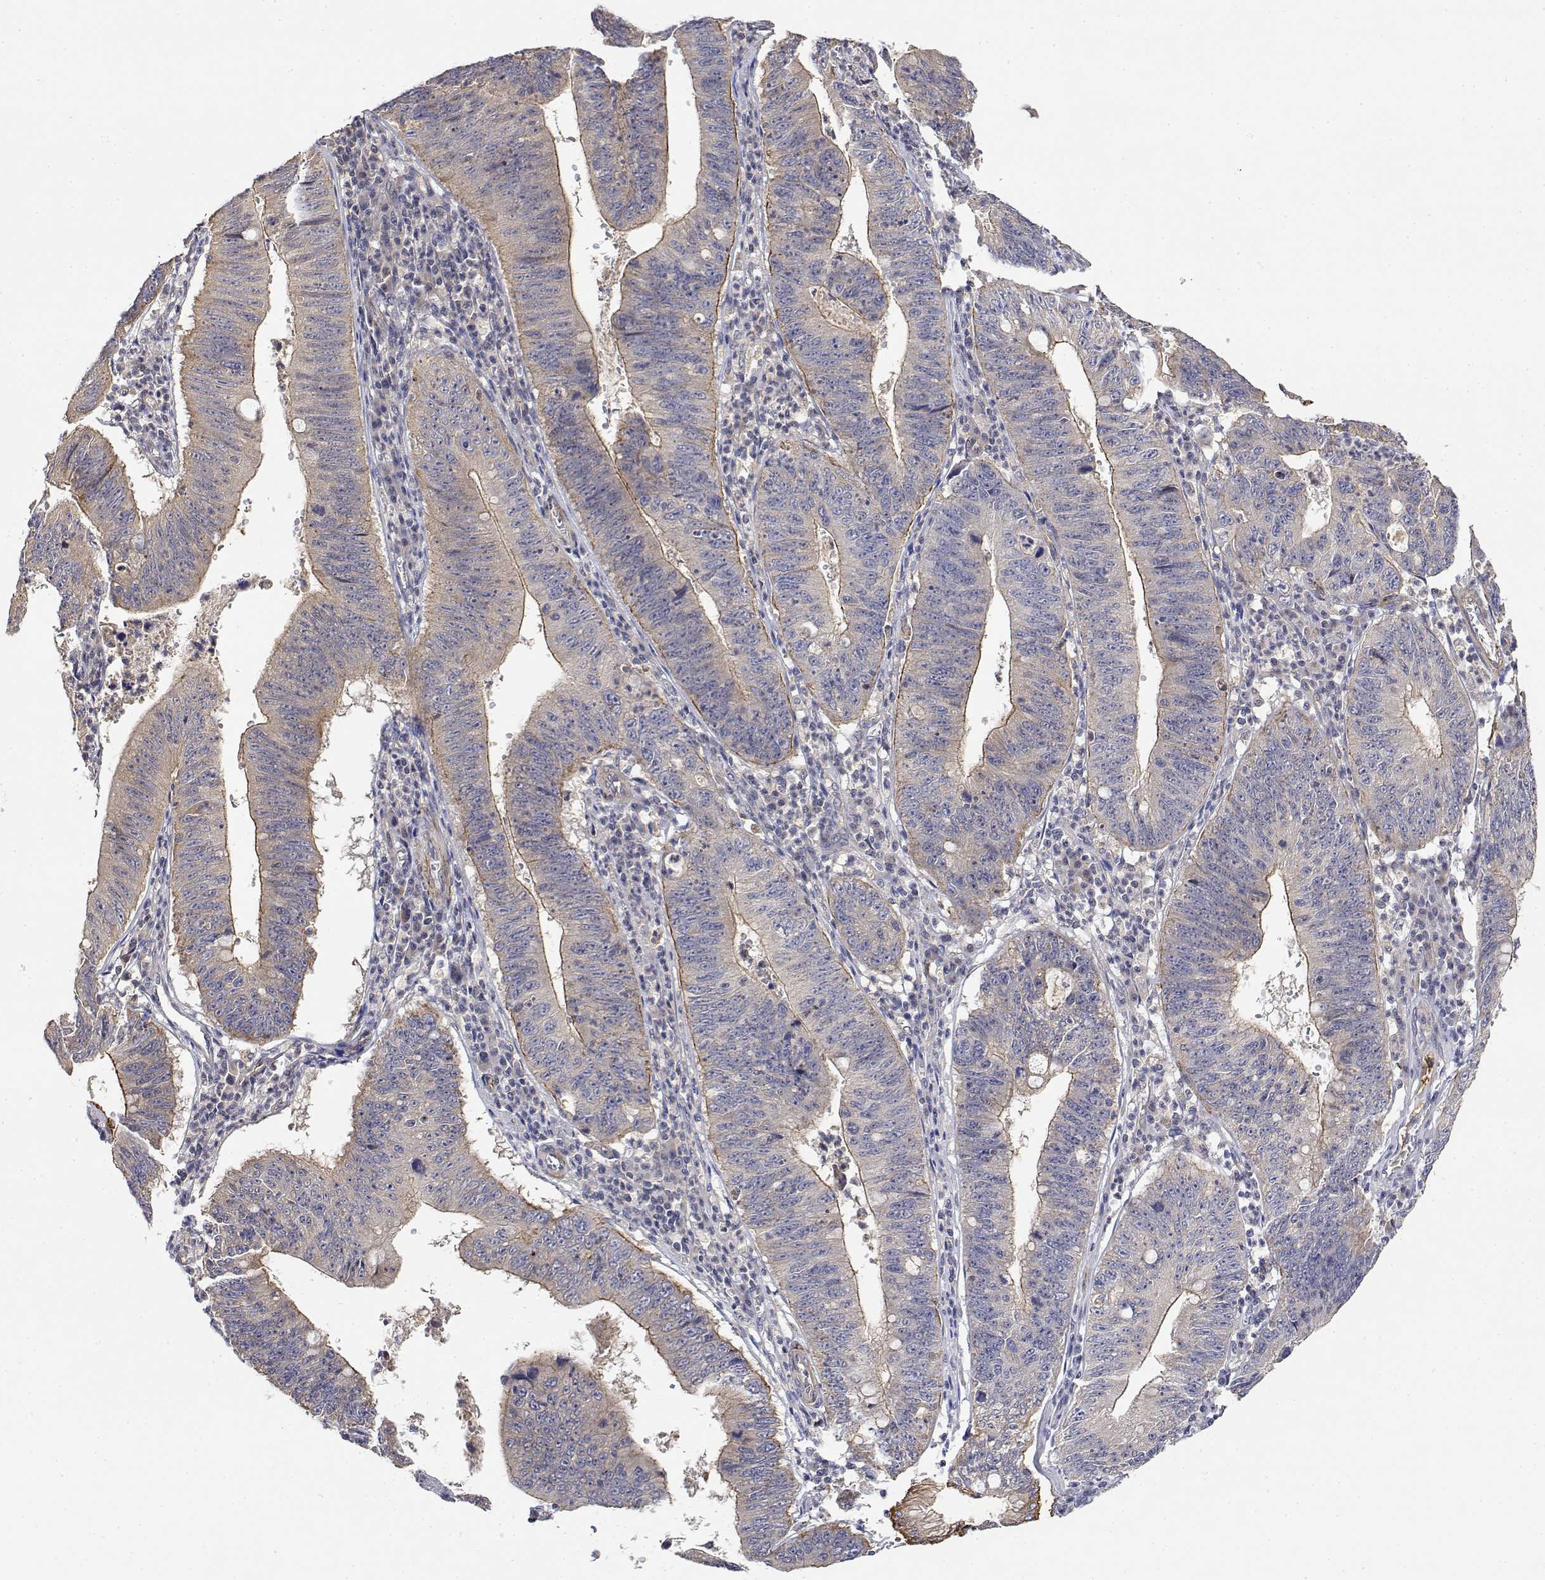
{"staining": {"intensity": "weak", "quantity": "<25%", "location": "cytoplasmic/membranous"}, "tissue": "stomach cancer", "cell_type": "Tumor cells", "image_type": "cancer", "snomed": [{"axis": "morphology", "description": "Adenocarcinoma, NOS"}, {"axis": "topography", "description": "Stomach"}], "caption": "IHC photomicrograph of human stomach cancer stained for a protein (brown), which demonstrates no staining in tumor cells.", "gene": "LONRF3", "patient": {"sex": "male", "age": 59}}